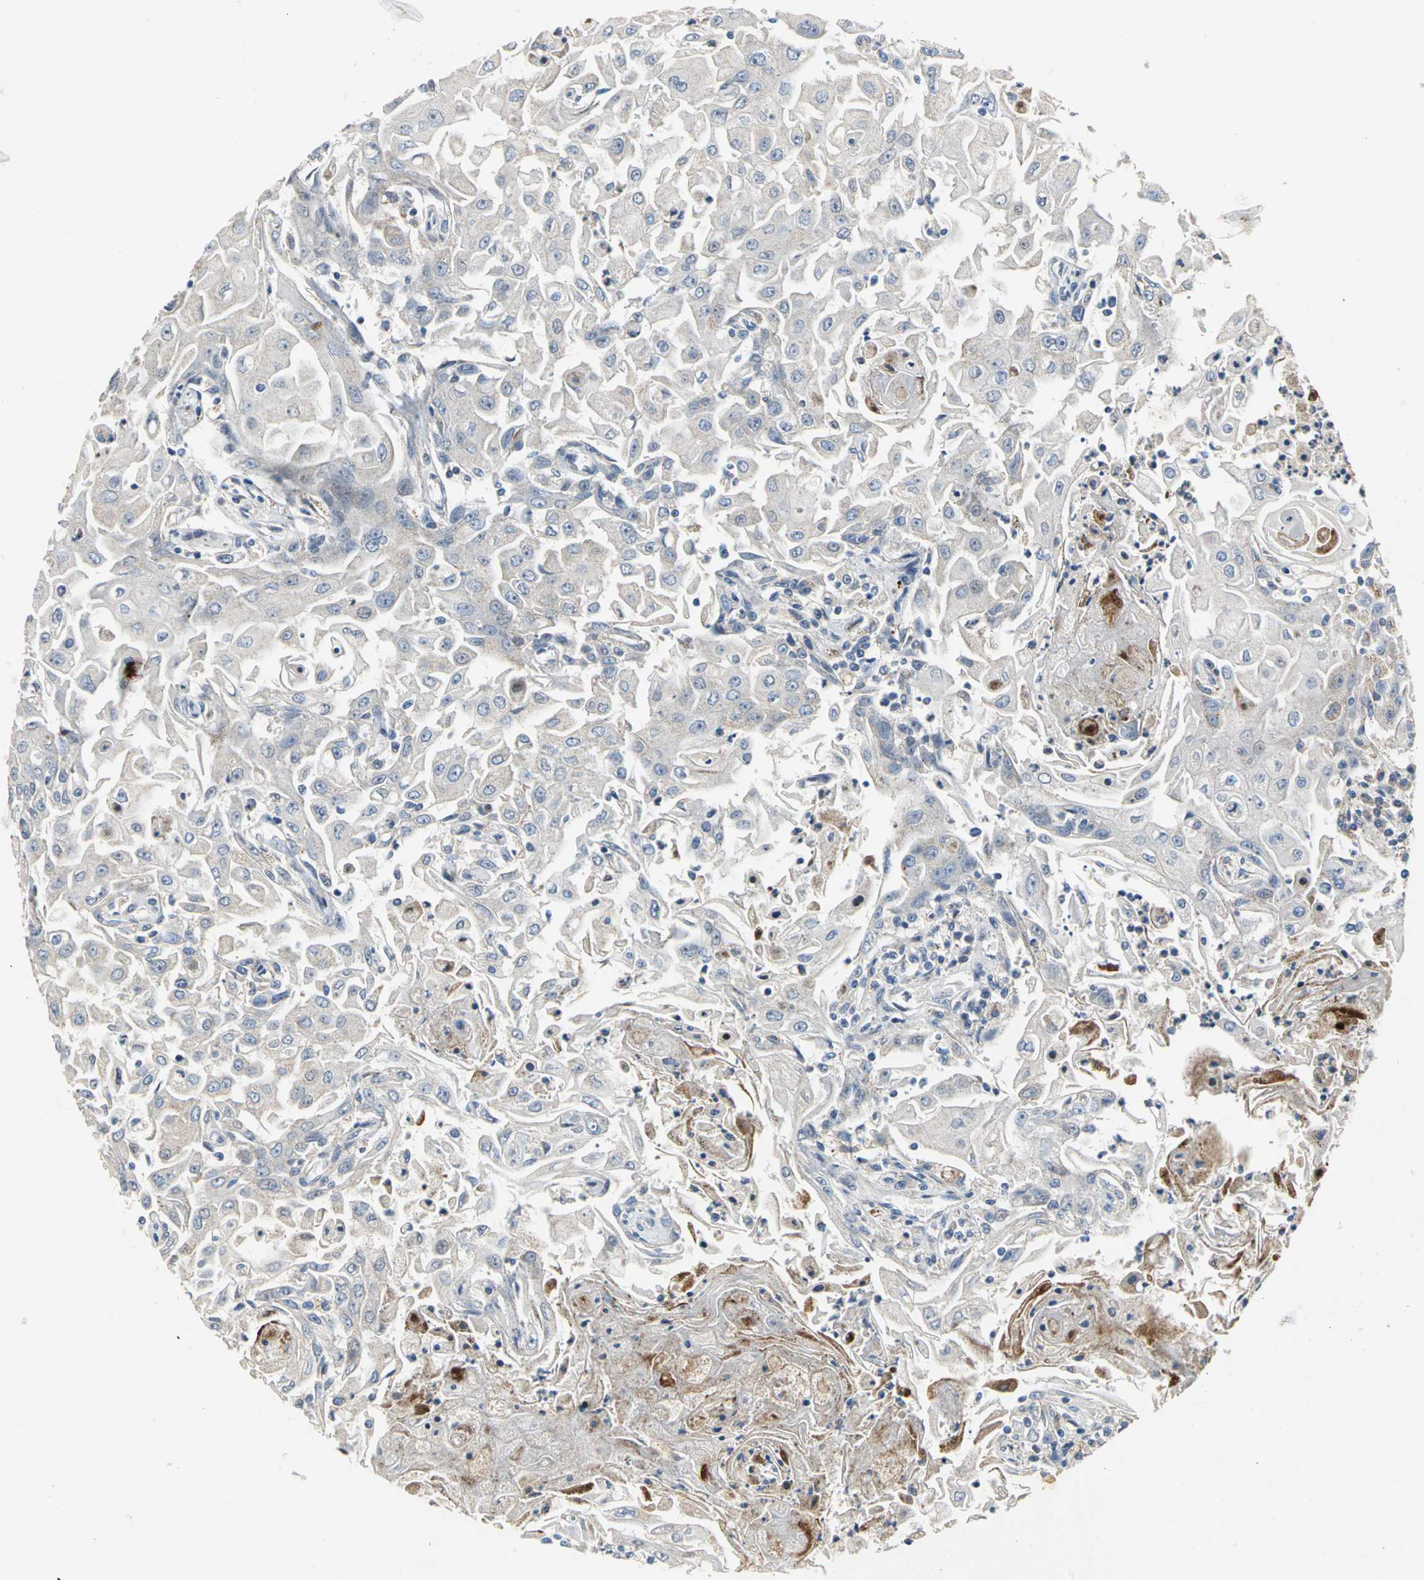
{"staining": {"intensity": "weak", "quantity": "<25%", "location": "cytoplasmic/membranous"}, "tissue": "head and neck cancer", "cell_type": "Tumor cells", "image_type": "cancer", "snomed": [{"axis": "morphology", "description": "Squamous cell carcinoma, NOS"}, {"axis": "topography", "description": "Oral tissue"}, {"axis": "topography", "description": "Head-Neck"}], "caption": "The micrograph demonstrates no significant positivity in tumor cells of head and neck cancer (squamous cell carcinoma). (Stains: DAB IHC with hematoxylin counter stain, Microscopy: brightfield microscopy at high magnification).", "gene": "SPPL2B", "patient": {"sex": "female", "age": 76}}